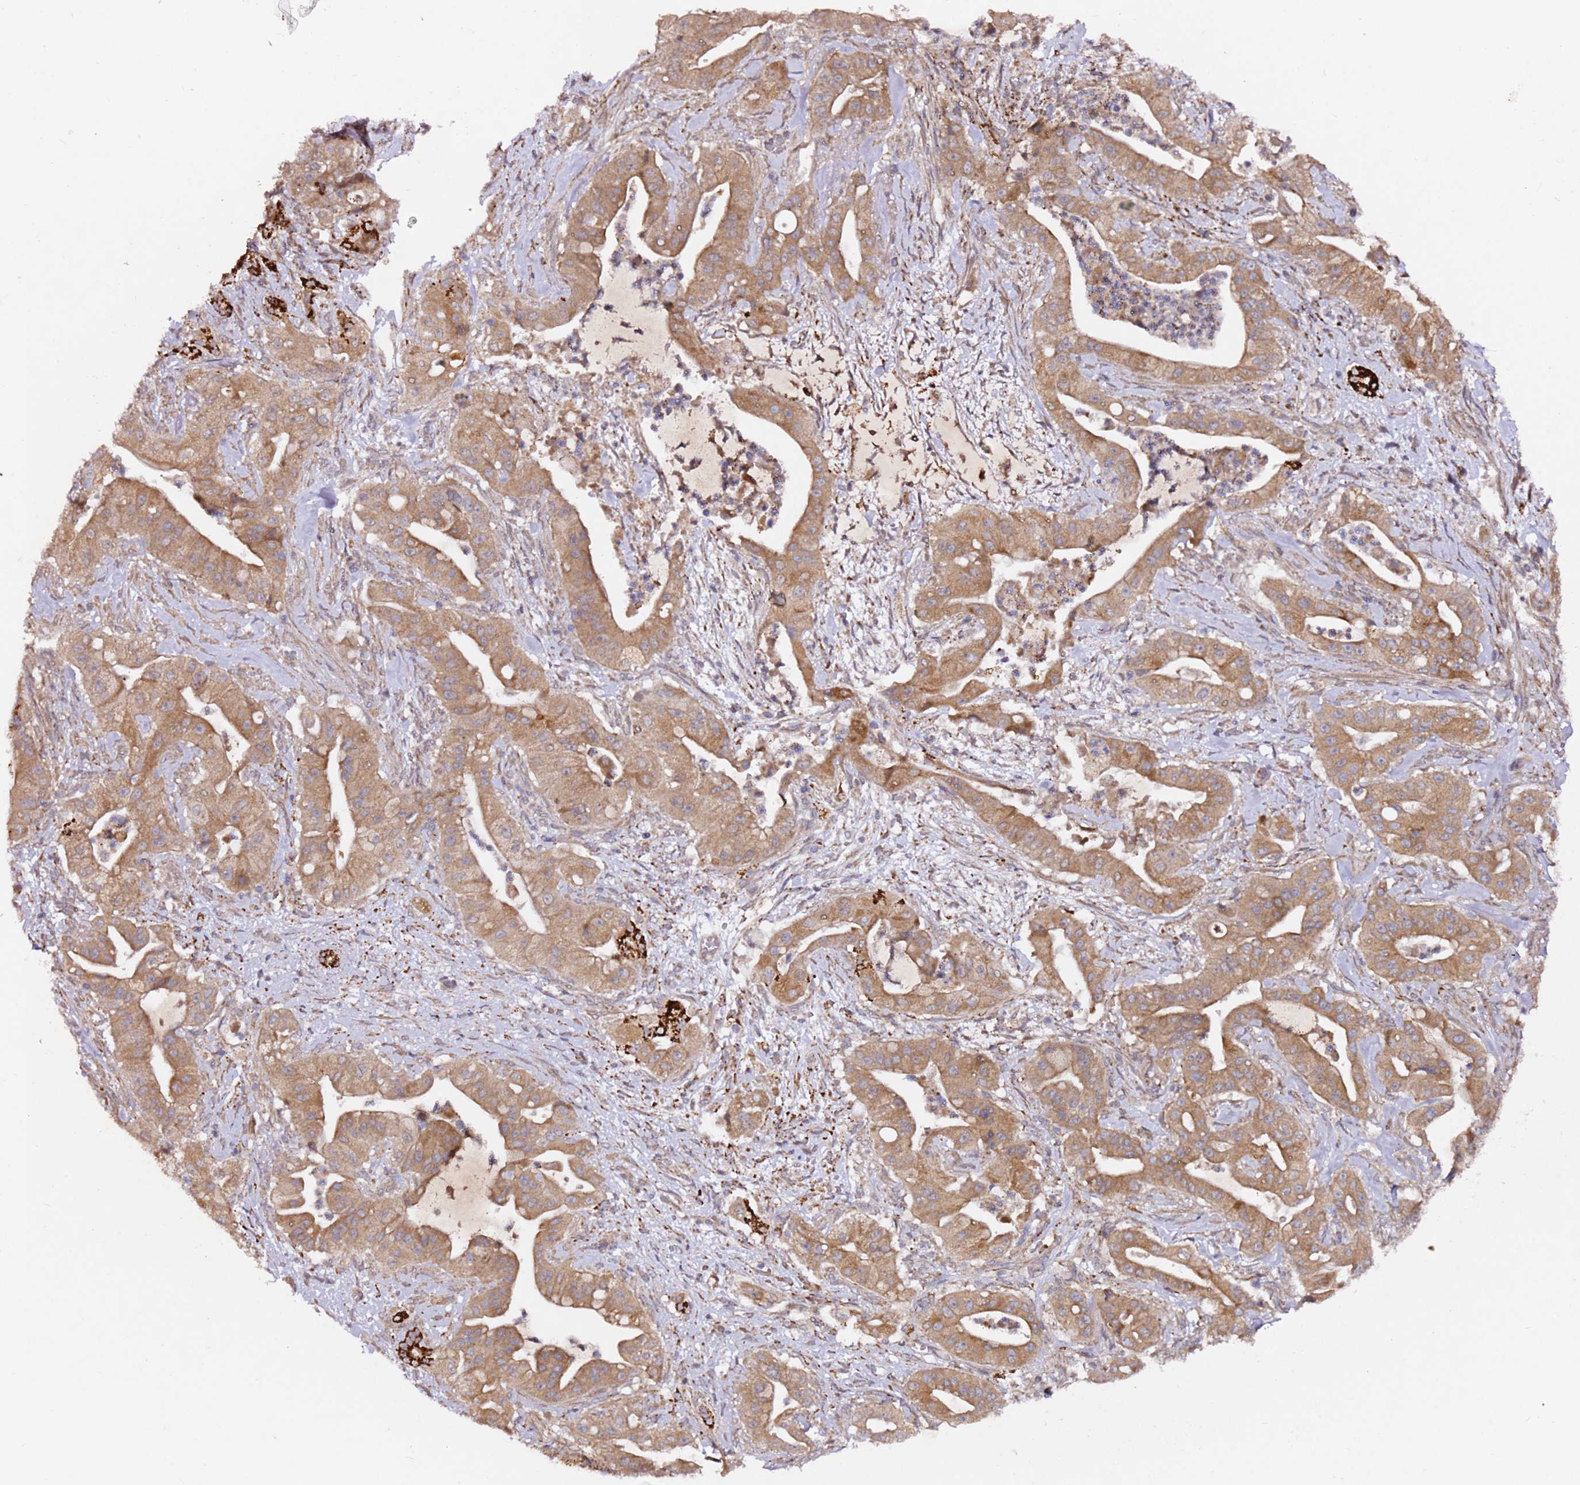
{"staining": {"intensity": "moderate", "quantity": ">75%", "location": "cytoplasmic/membranous"}, "tissue": "pancreatic cancer", "cell_type": "Tumor cells", "image_type": "cancer", "snomed": [{"axis": "morphology", "description": "Adenocarcinoma, NOS"}, {"axis": "topography", "description": "Pancreas"}], "caption": "A micrograph of pancreatic cancer (adenocarcinoma) stained for a protein demonstrates moderate cytoplasmic/membranous brown staining in tumor cells.", "gene": "ALG11", "patient": {"sex": "male", "age": 57}}